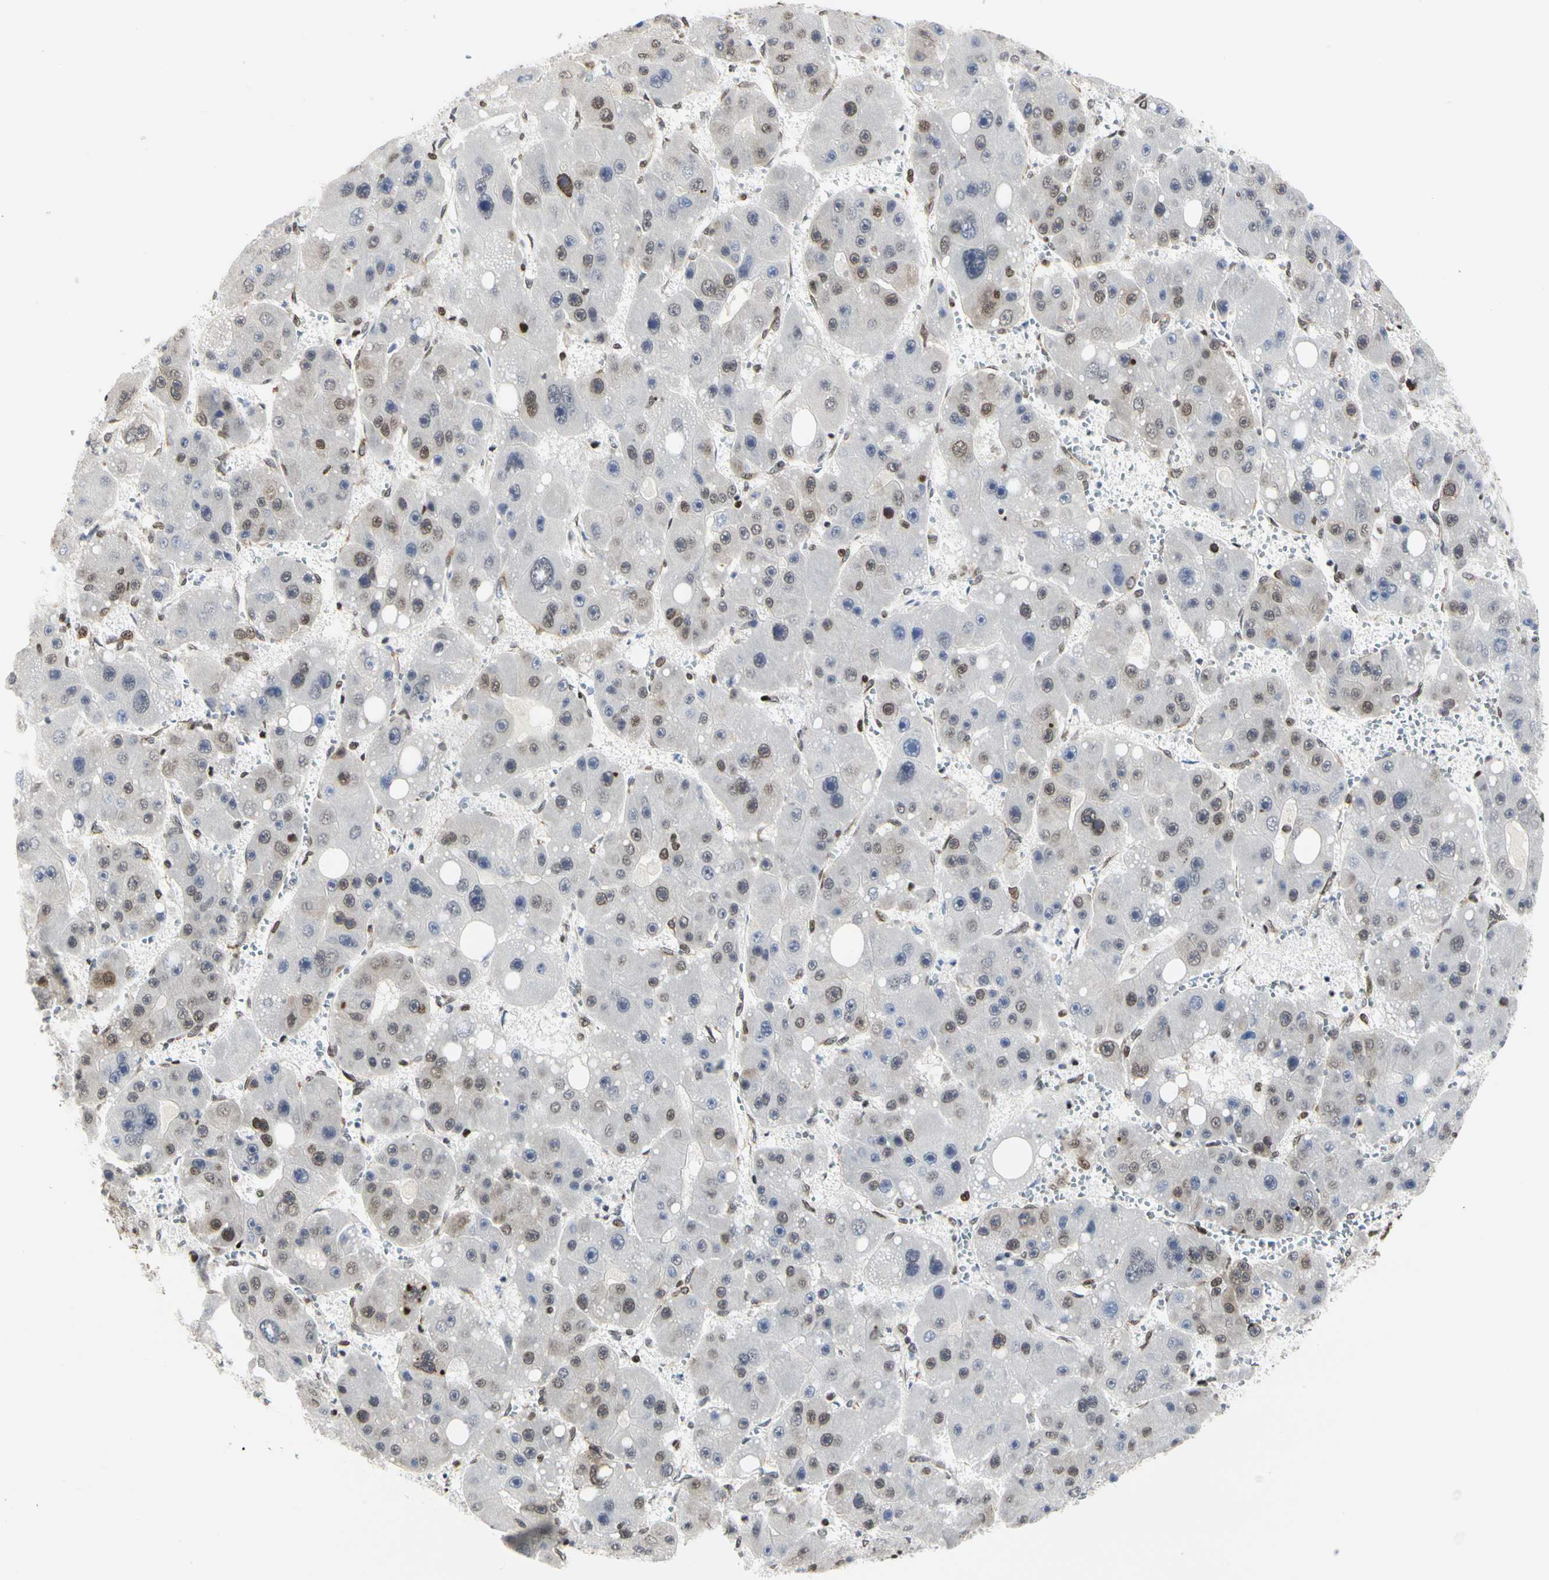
{"staining": {"intensity": "moderate", "quantity": "<25%", "location": "nuclear"}, "tissue": "liver cancer", "cell_type": "Tumor cells", "image_type": "cancer", "snomed": [{"axis": "morphology", "description": "Carcinoma, Hepatocellular, NOS"}, {"axis": "topography", "description": "Liver"}], "caption": "Human liver cancer stained with a protein marker shows moderate staining in tumor cells.", "gene": "PRMT3", "patient": {"sex": "female", "age": 61}}